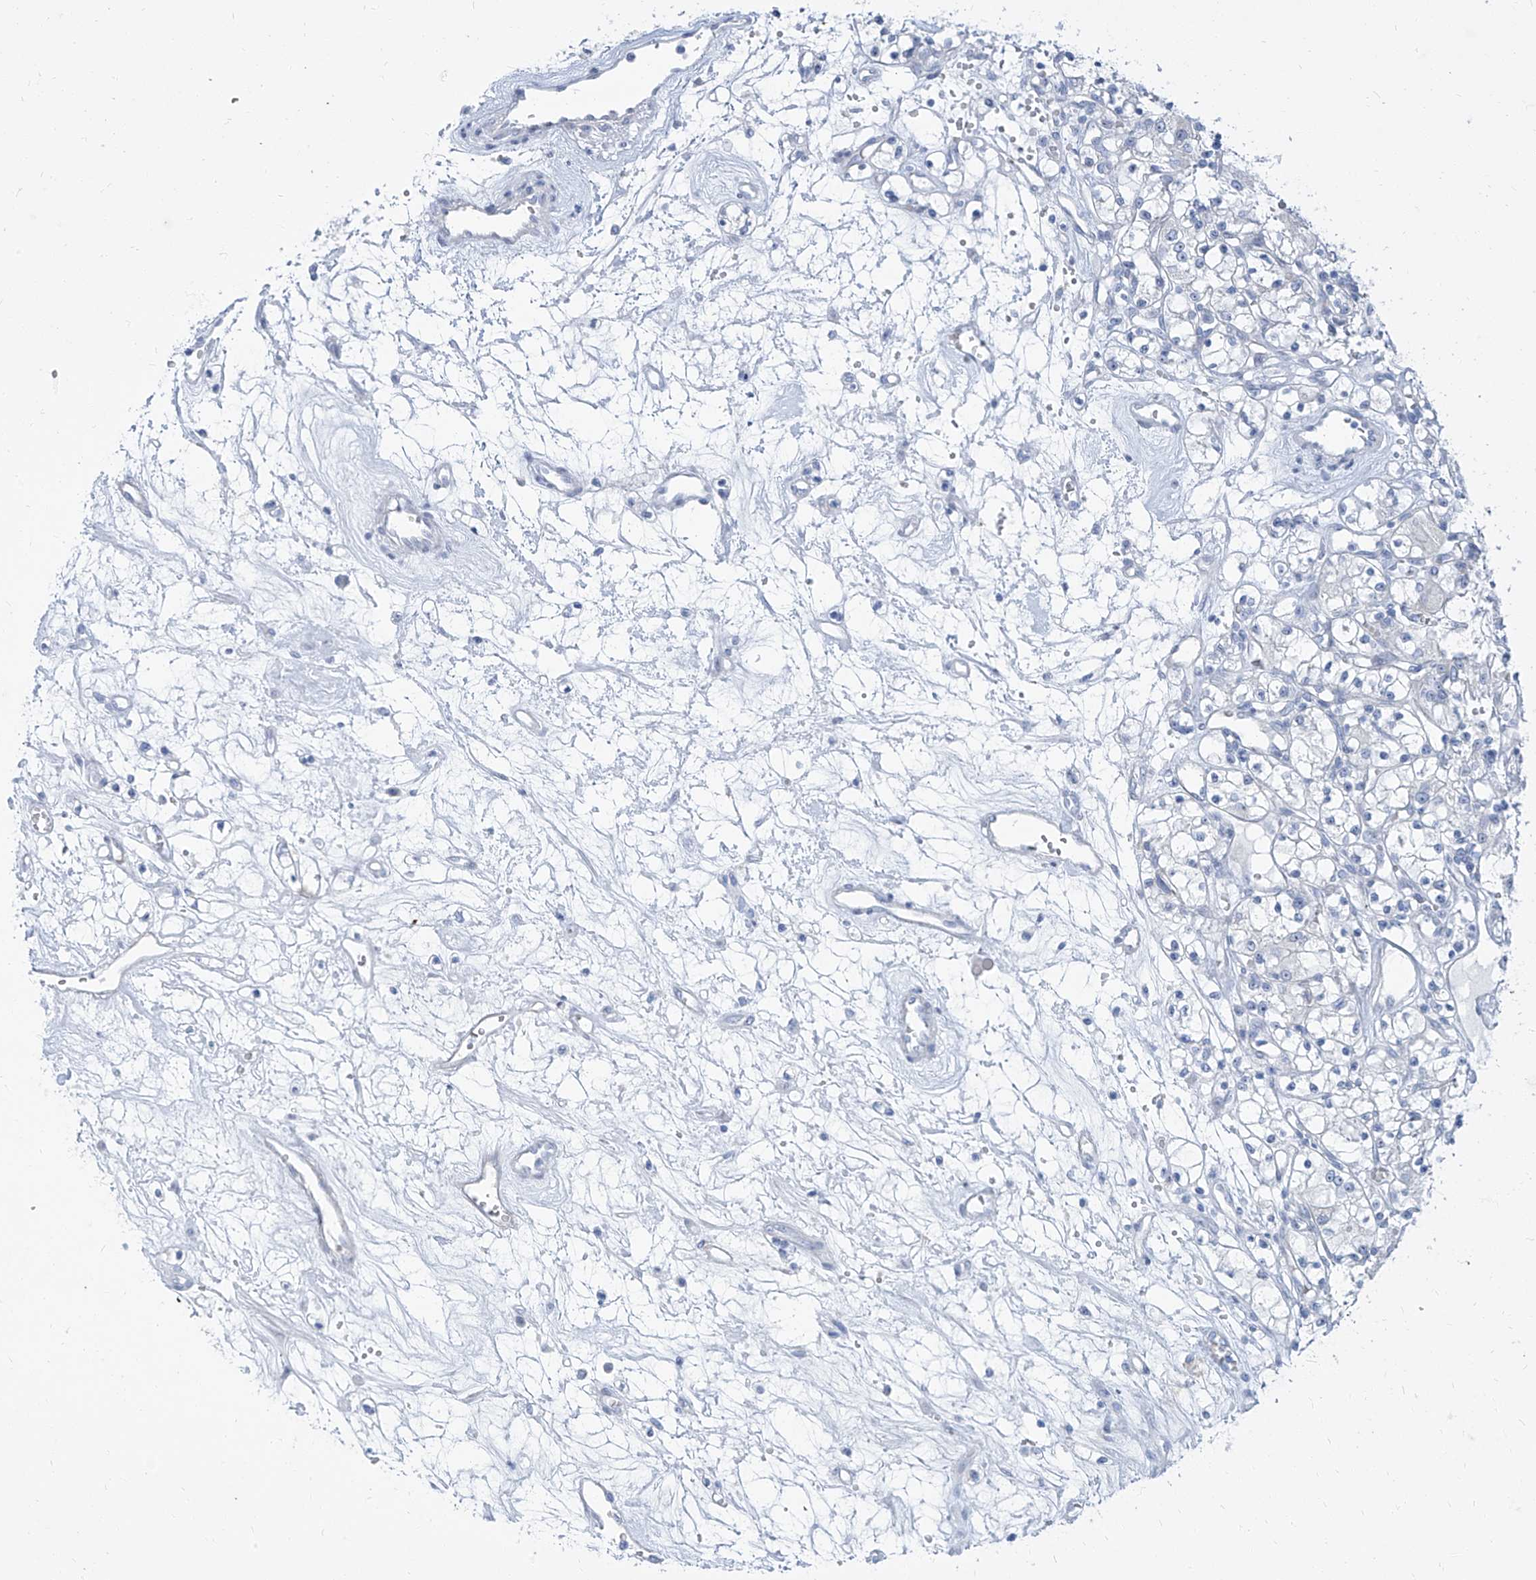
{"staining": {"intensity": "negative", "quantity": "none", "location": "none"}, "tissue": "renal cancer", "cell_type": "Tumor cells", "image_type": "cancer", "snomed": [{"axis": "morphology", "description": "Adenocarcinoma, NOS"}, {"axis": "topography", "description": "Kidney"}], "caption": "High power microscopy photomicrograph of an immunohistochemistry histopathology image of renal adenocarcinoma, revealing no significant staining in tumor cells.", "gene": "TXLNB", "patient": {"sex": "female", "age": 59}}